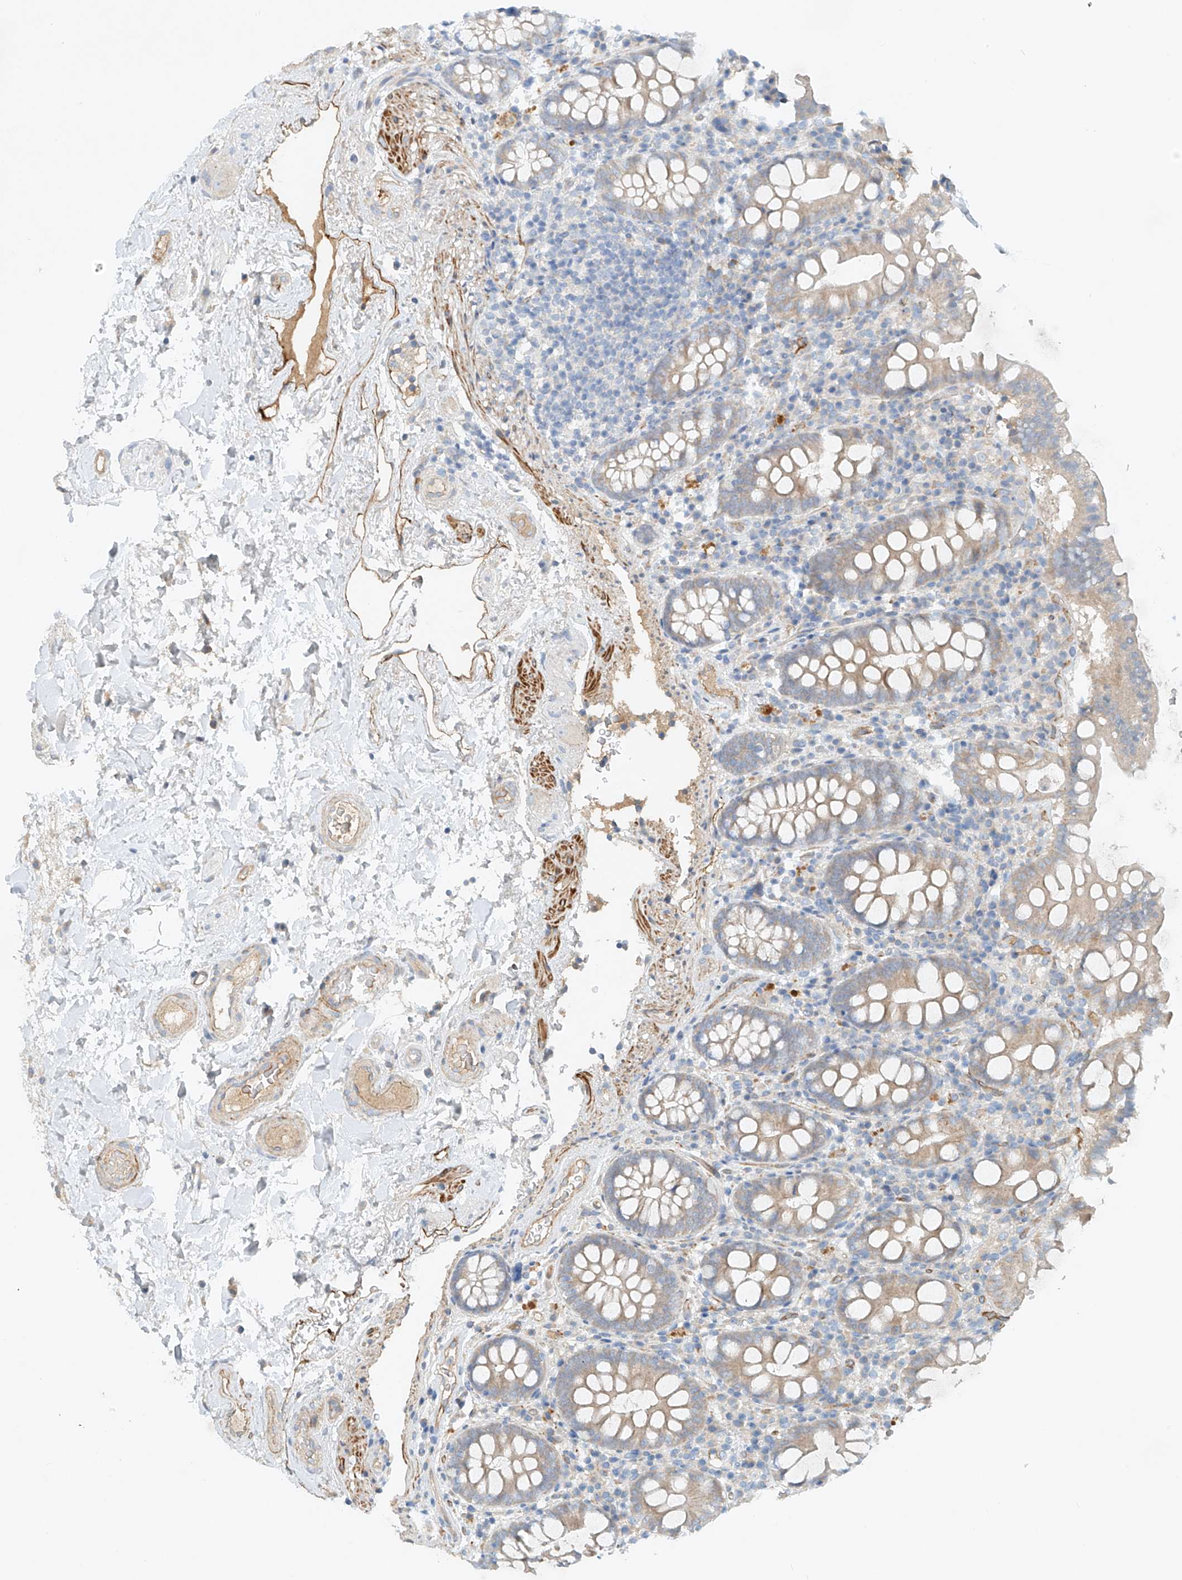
{"staining": {"intensity": "weak", "quantity": "25%-75%", "location": "cytoplasmic/membranous"}, "tissue": "colon", "cell_type": "Endothelial cells", "image_type": "normal", "snomed": [{"axis": "morphology", "description": "Normal tissue, NOS"}, {"axis": "topography", "description": "Colon"}], "caption": "Immunohistochemistry (DAB) staining of normal human colon exhibits weak cytoplasmic/membranous protein expression in approximately 25%-75% of endothelial cells. (IHC, brightfield microscopy, high magnification).", "gene": "ENSG00000266202", "patient": {"sex": "female", "age": 79}}